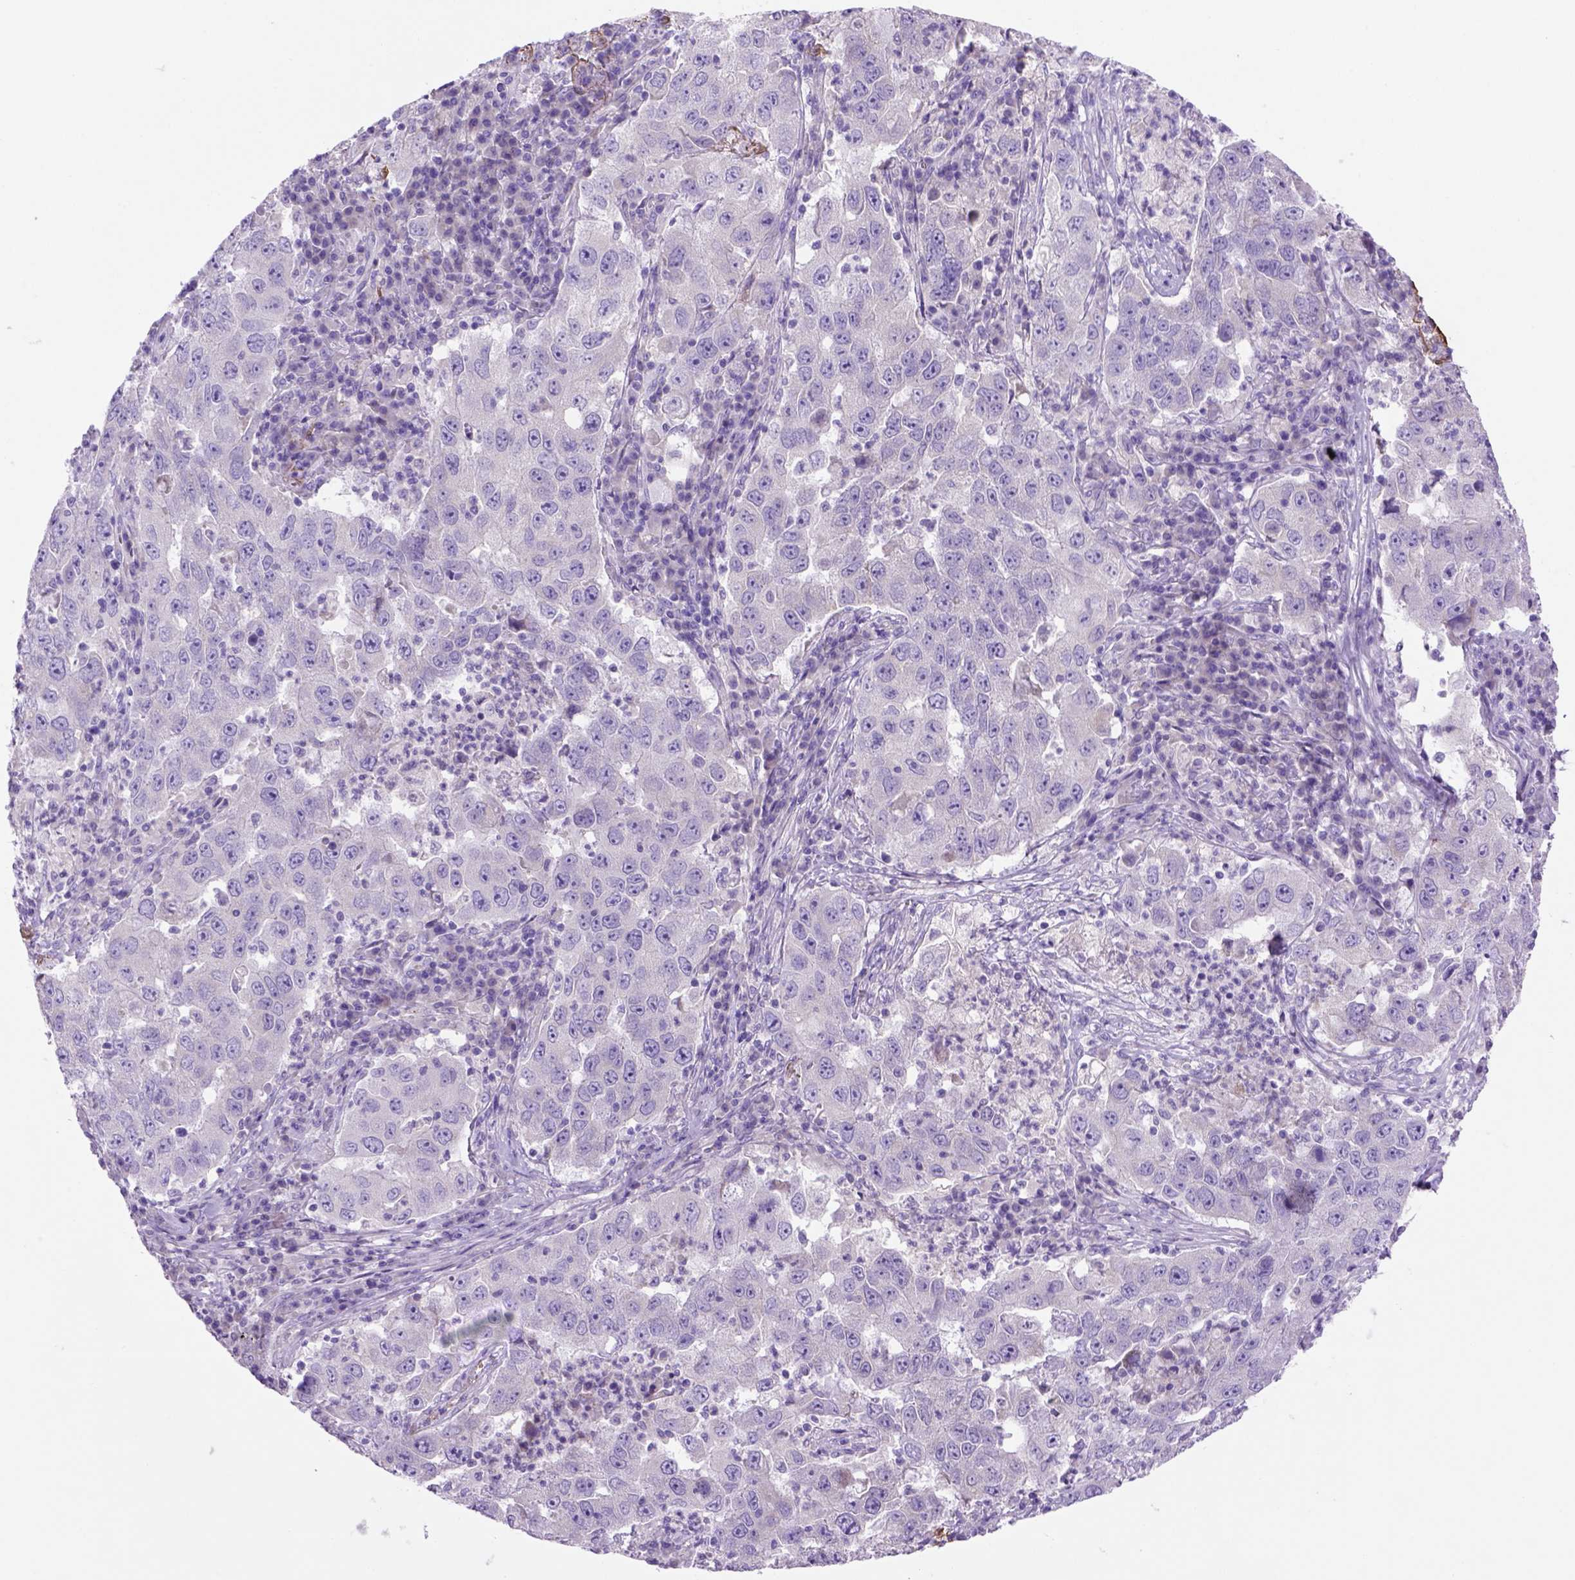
{"staining": {"intensity": "negative", "quantity": "none", "location": "none"}, "tissue": "lung cancer", "cell_type": "Tumor cells", "image_type": "cancer", "snomed": [{"axis": "morphology", "description": "Adenocarcinoma, NOS"}, {"axis": "topography", "description": "Lung"}], "caption": "Photomicrograph shows no significant protein positivity in tumor cells of lung cancer (adenocarcinoma).", "gene": "SIRPD", "patient": {"sex": "male", "age": 73}}